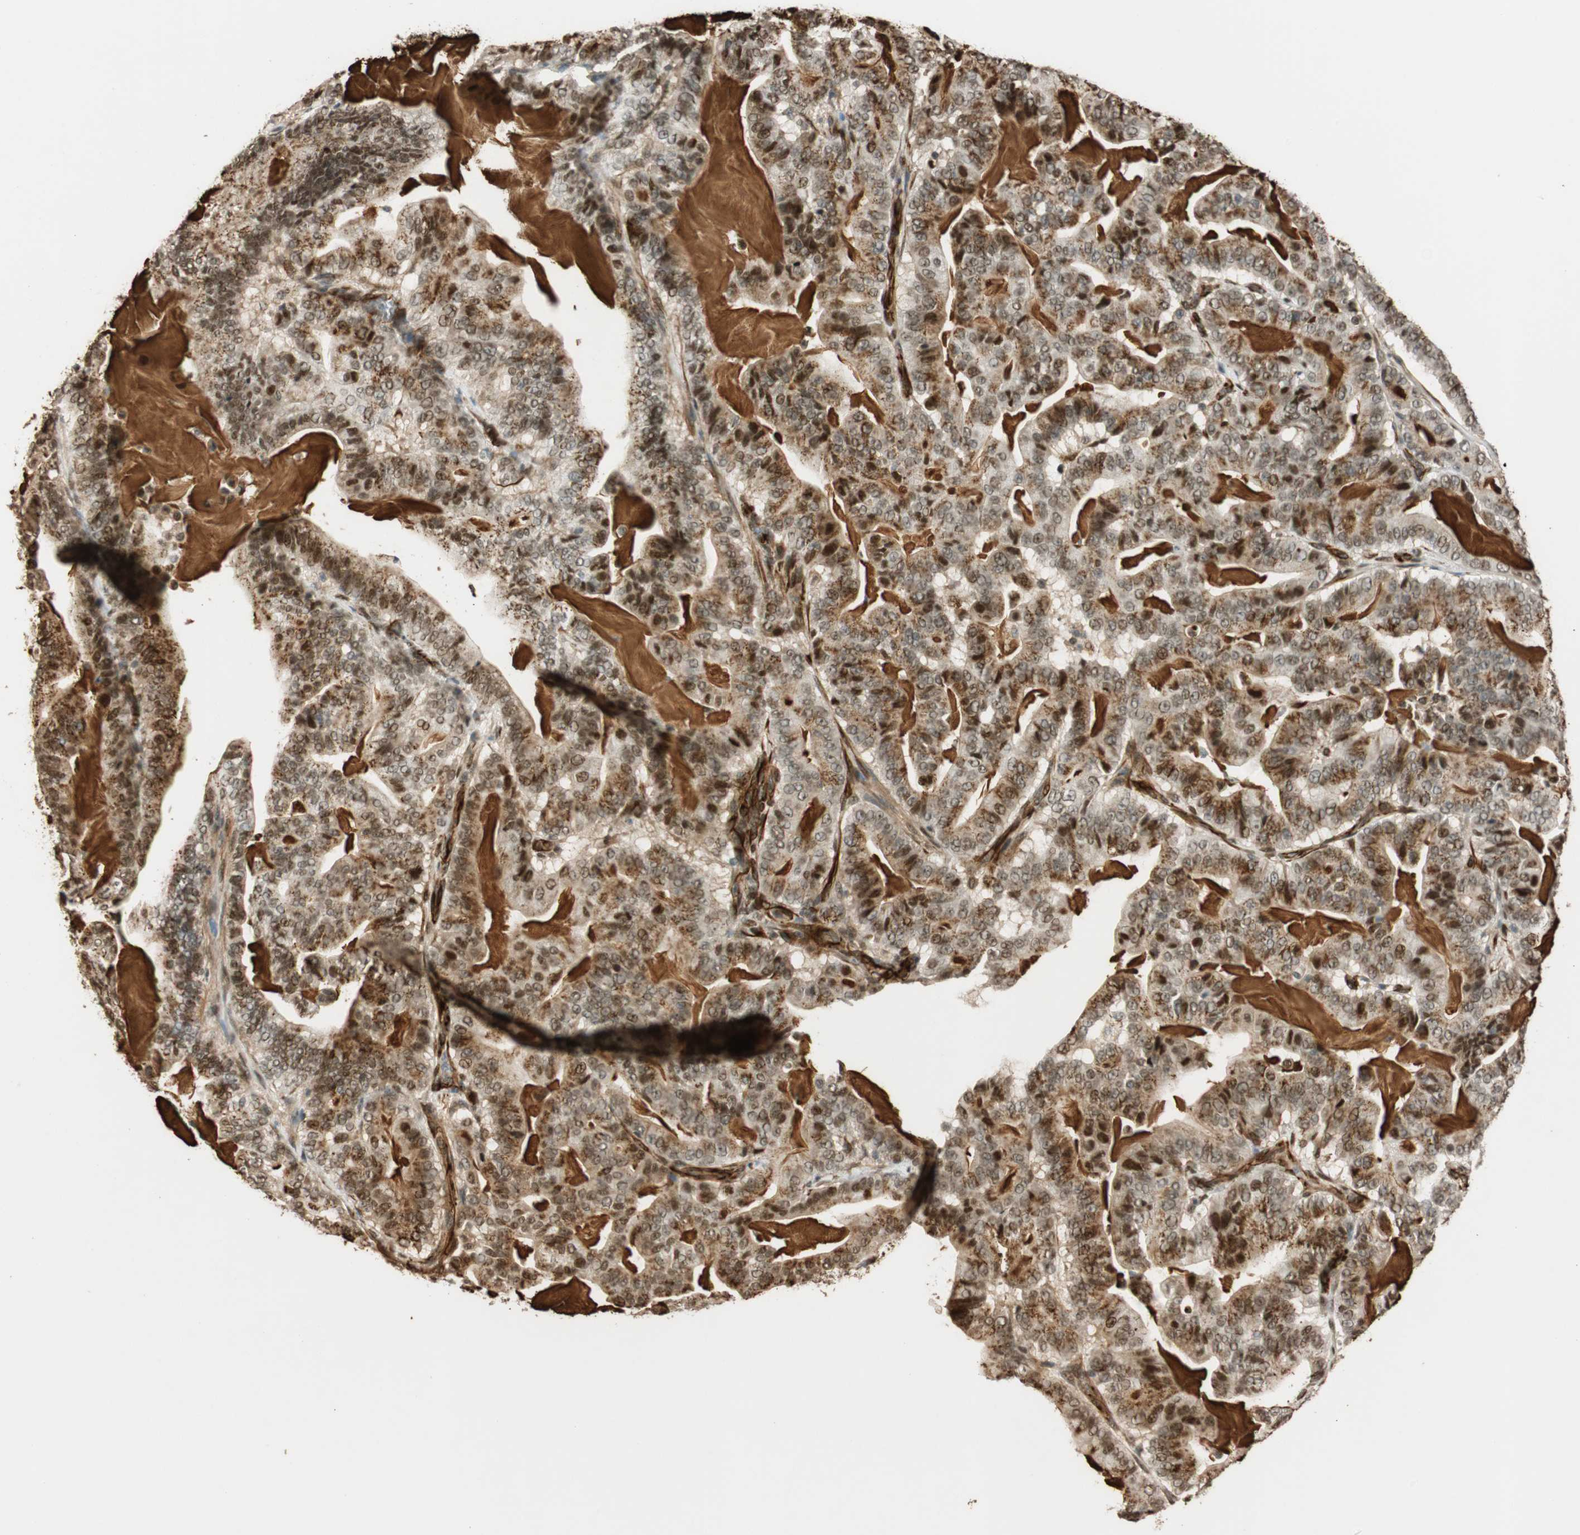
{"staining": {"intensity": "weak", "quantity": "<25%", "location": "cytoplasmic/membranous,nuclear"}, "tissue": "pancreatic cancer", "cell_type": "Tumor cells", "image_type": "cancer", "snomed": [{"axis": "morphology", "description": "Adenocarcinoma, NOS"}, {"axis": "topography", "description": "Pancreas"}], "caption": "Photomicrograph shows no significant protein positivity in tumor cells of pancreatic cancer.", "gene": "NES", "patient": {"sex": "male", "age": 63}}